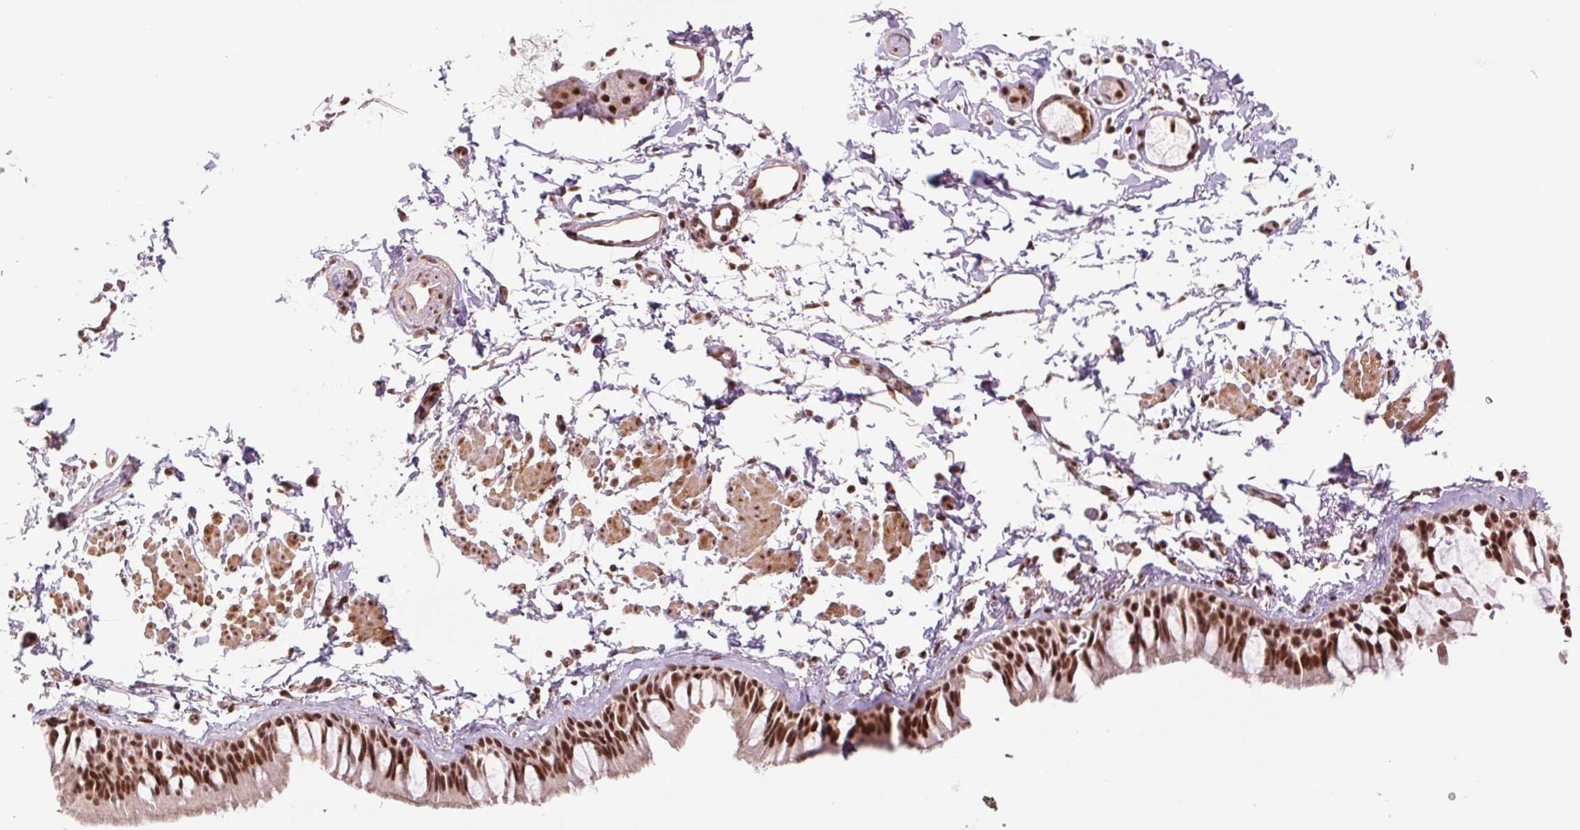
{"staining": {"intensity": "strong", "quantity": ">75%", "location": "nuclear"}, "tissue": "bronchus", "cell_type": "Respiratory epithelial cells", "image_type": "normal", "snomed": [{"axis": "morphology", "description": "Normal tissue, NOS"}, {"axis": "topography", "description": "Bronchus"}], "caption": "IHC micrograph of unremarkable bronchus: human bronchus stained using immunohistochemistry (IHC) exhibits high levels of strong protein expression localized specifically in the nuclear of respiratory epithelial cells, appearing as a nuclear brown color.", "gene": "CWC25", "patient": {"sex": "female", "age": 59}}